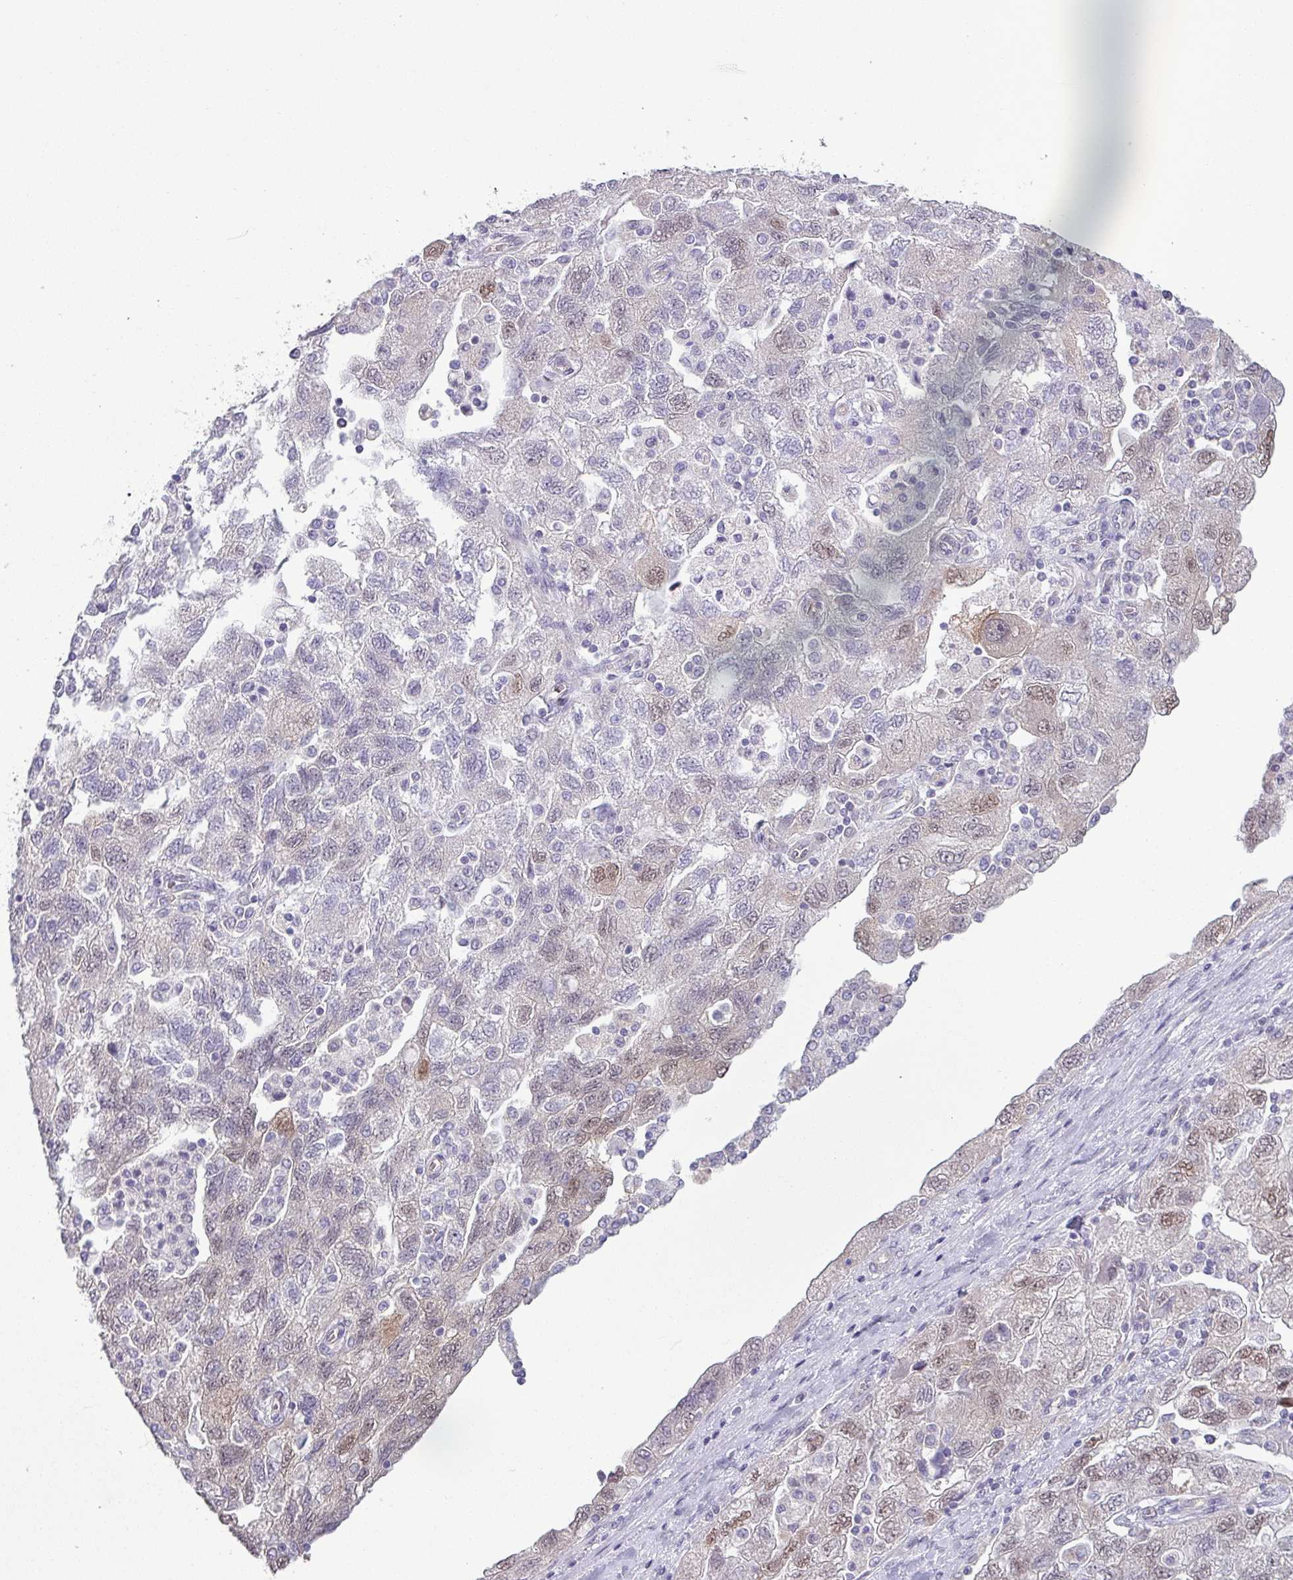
{"staining": {"intensity": "weak", "quantity": "25%-75%", "location": "nuclear"}, "tissue": "ovarian cancer", "cell_type": "Tumor cells", "image_type": "cancer", "snomed": [{"axis": "morphology", "description": "Carcinoma, NOS"}, {"axis": "morphology", "description": "Cystadenocarcinoma, serous, NOS"}, {"axis": "topography", "description": "Ovary"}], "caption": "Protein analysis of ovarian carcinoma tissue demonstrates weak nuclear expression in approximately 25%-75% of tumor cells.", "gene": "TTLL12", "patient": {"sex": "female", "age": 69}}